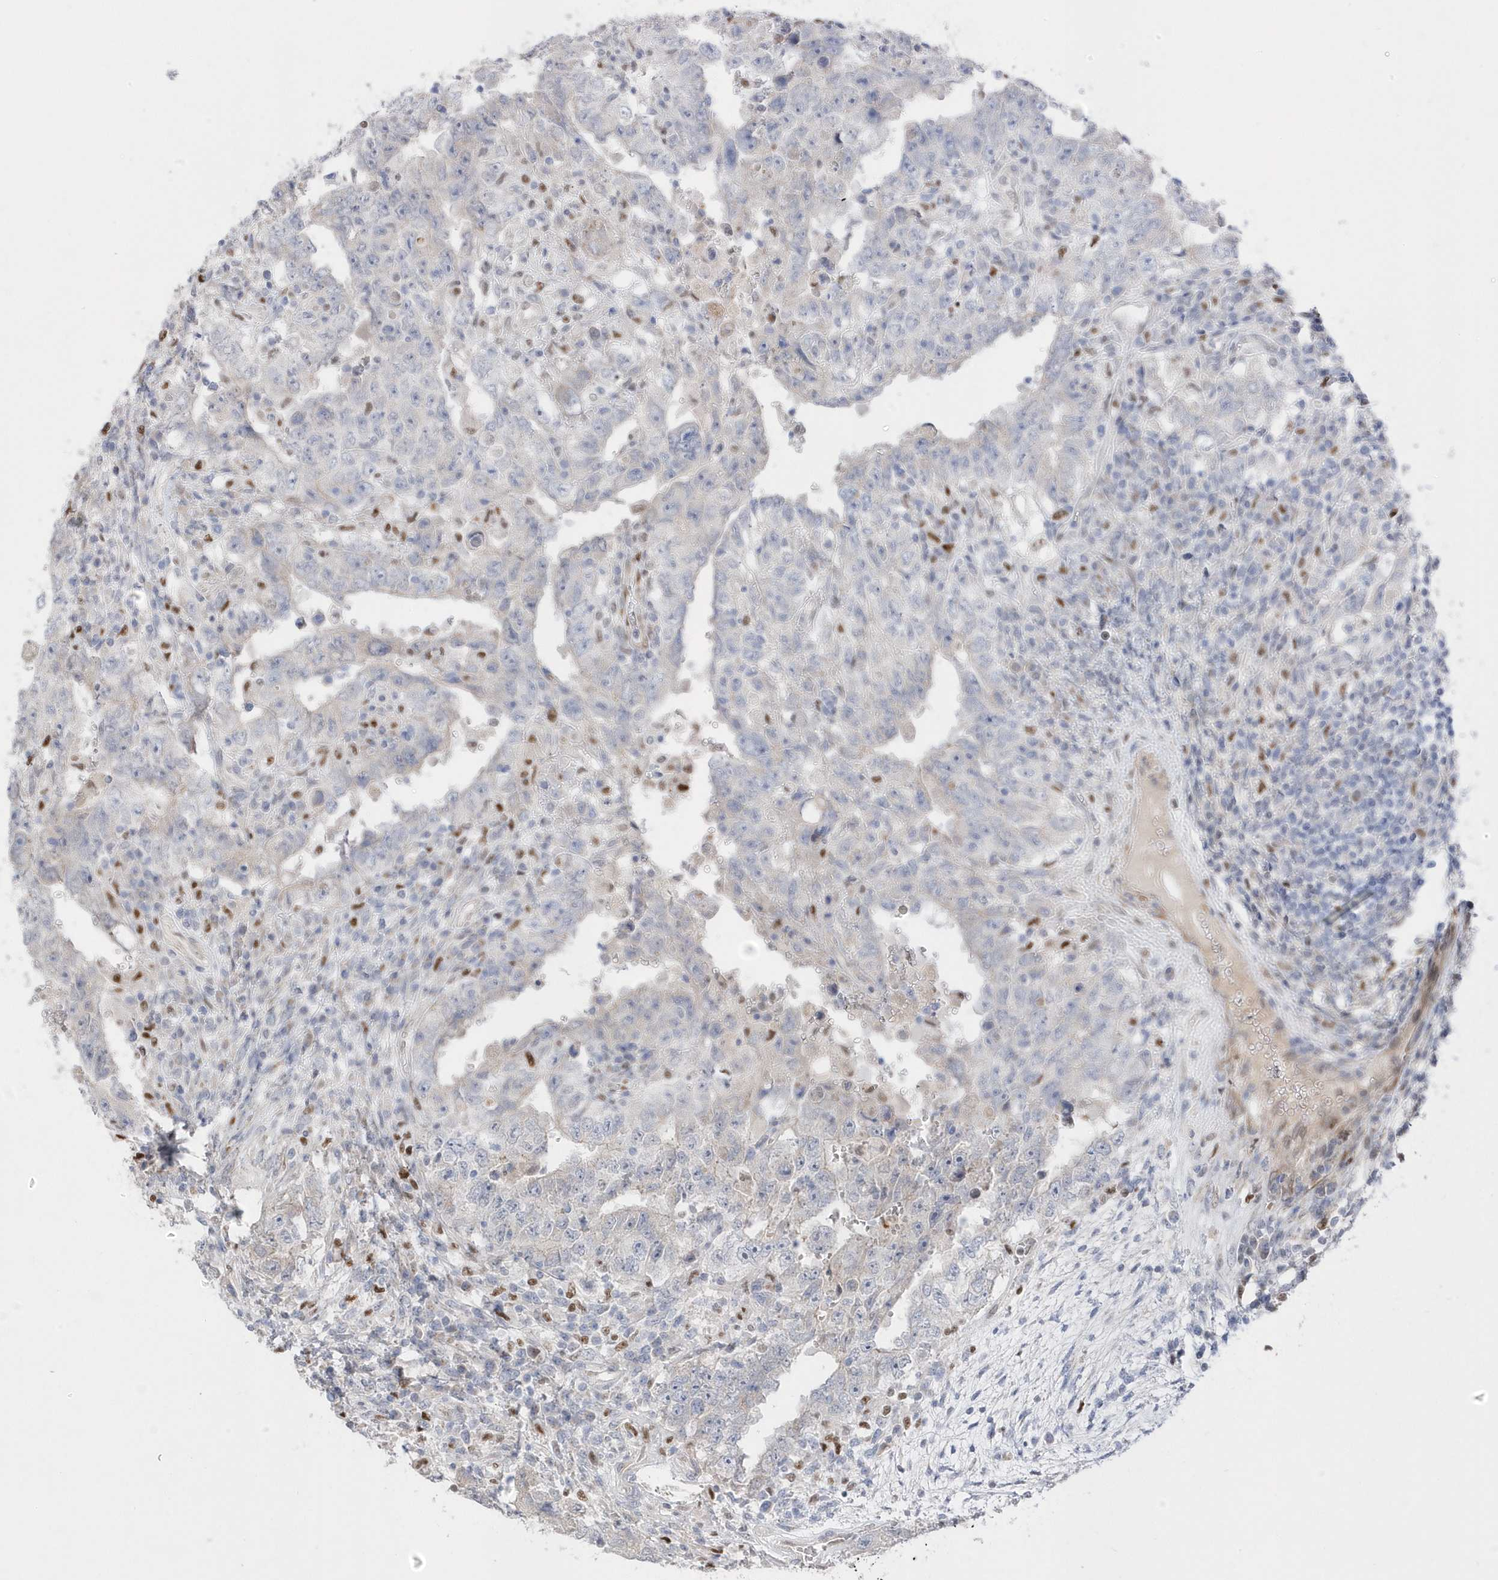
{"staining": {"intensity": "negative", "quantity": "none", "location": "none"}, "tissue": "testis cancer", "cell_type": "Tumor cells", "image_type": "cancer", "snomed": [{"axis": "morphology", "description": "Carcinoma, Embryonal, NOS"}, {"axis": "topography", "description": "Testis"}], "caption": "IHC photomicrograph of embryonal carcinoma (testis) stained for a protein (brown), which shows no positivity in tumor cells. (Stains: DAB immunohistochemistry (IHC) with hematoxylin counter stain, Microscopy: brightfield microscopy at high magnification).", "gene": "GTPBP6", "patient": {"sex": "male", "age": 26}}